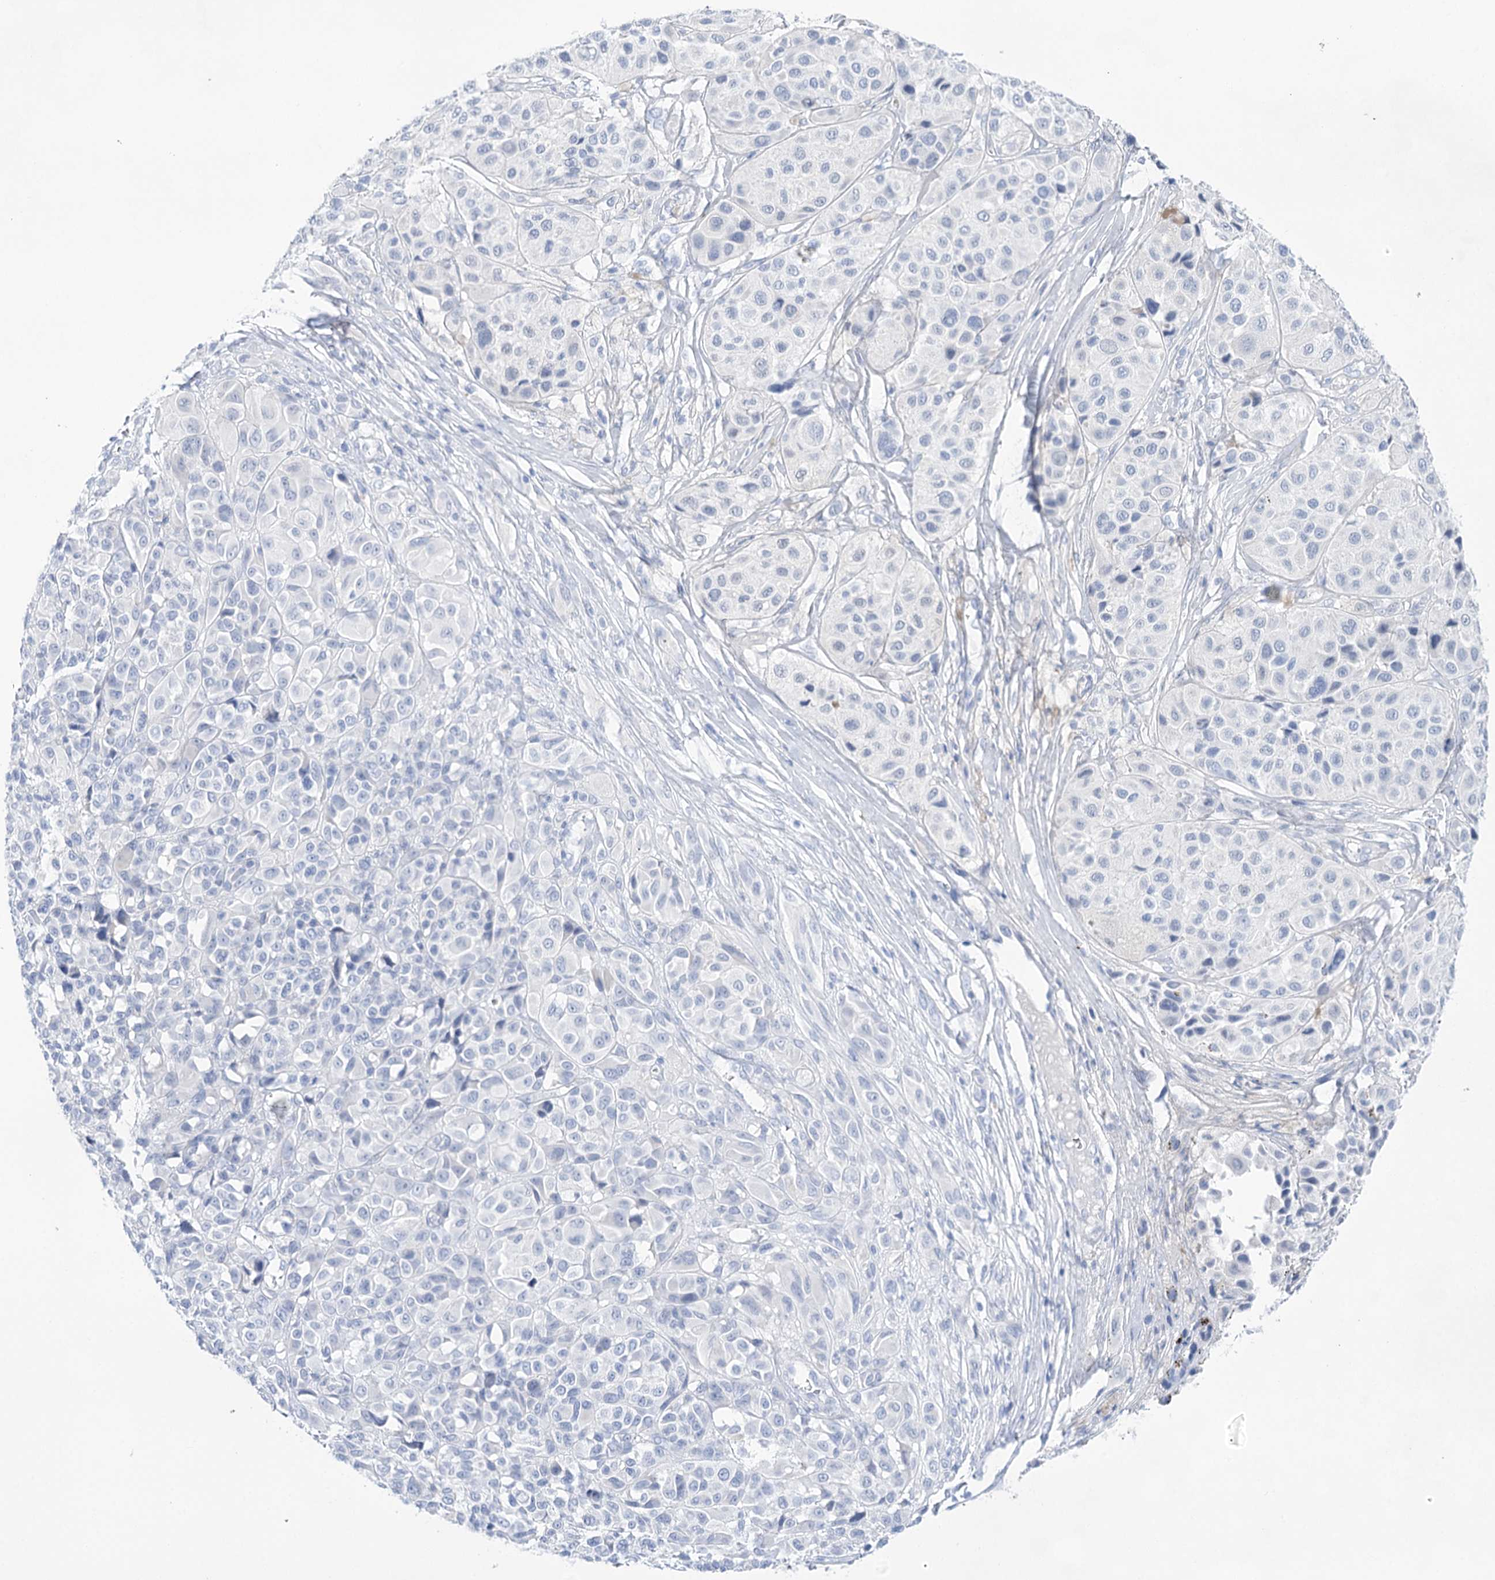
{"staining": {"intensity": "negative", "quantity": "none", "location": "none"}, "tissue": "melanoma", "cell_type": "Tumor cells", "image_type": "cancer", "snomed": [{"axis": "morphology", "description": "Malignant melanoma, NOS"}, {"axis": "topography", "description": "Skin of trunk"}], "caption": "An immunohistochemistry micrograph of melanoma is shown. There is no staining in tumor cells of melanoma.", "gene": "LALBA", "patient": {"sex": "male", "age": 71}}